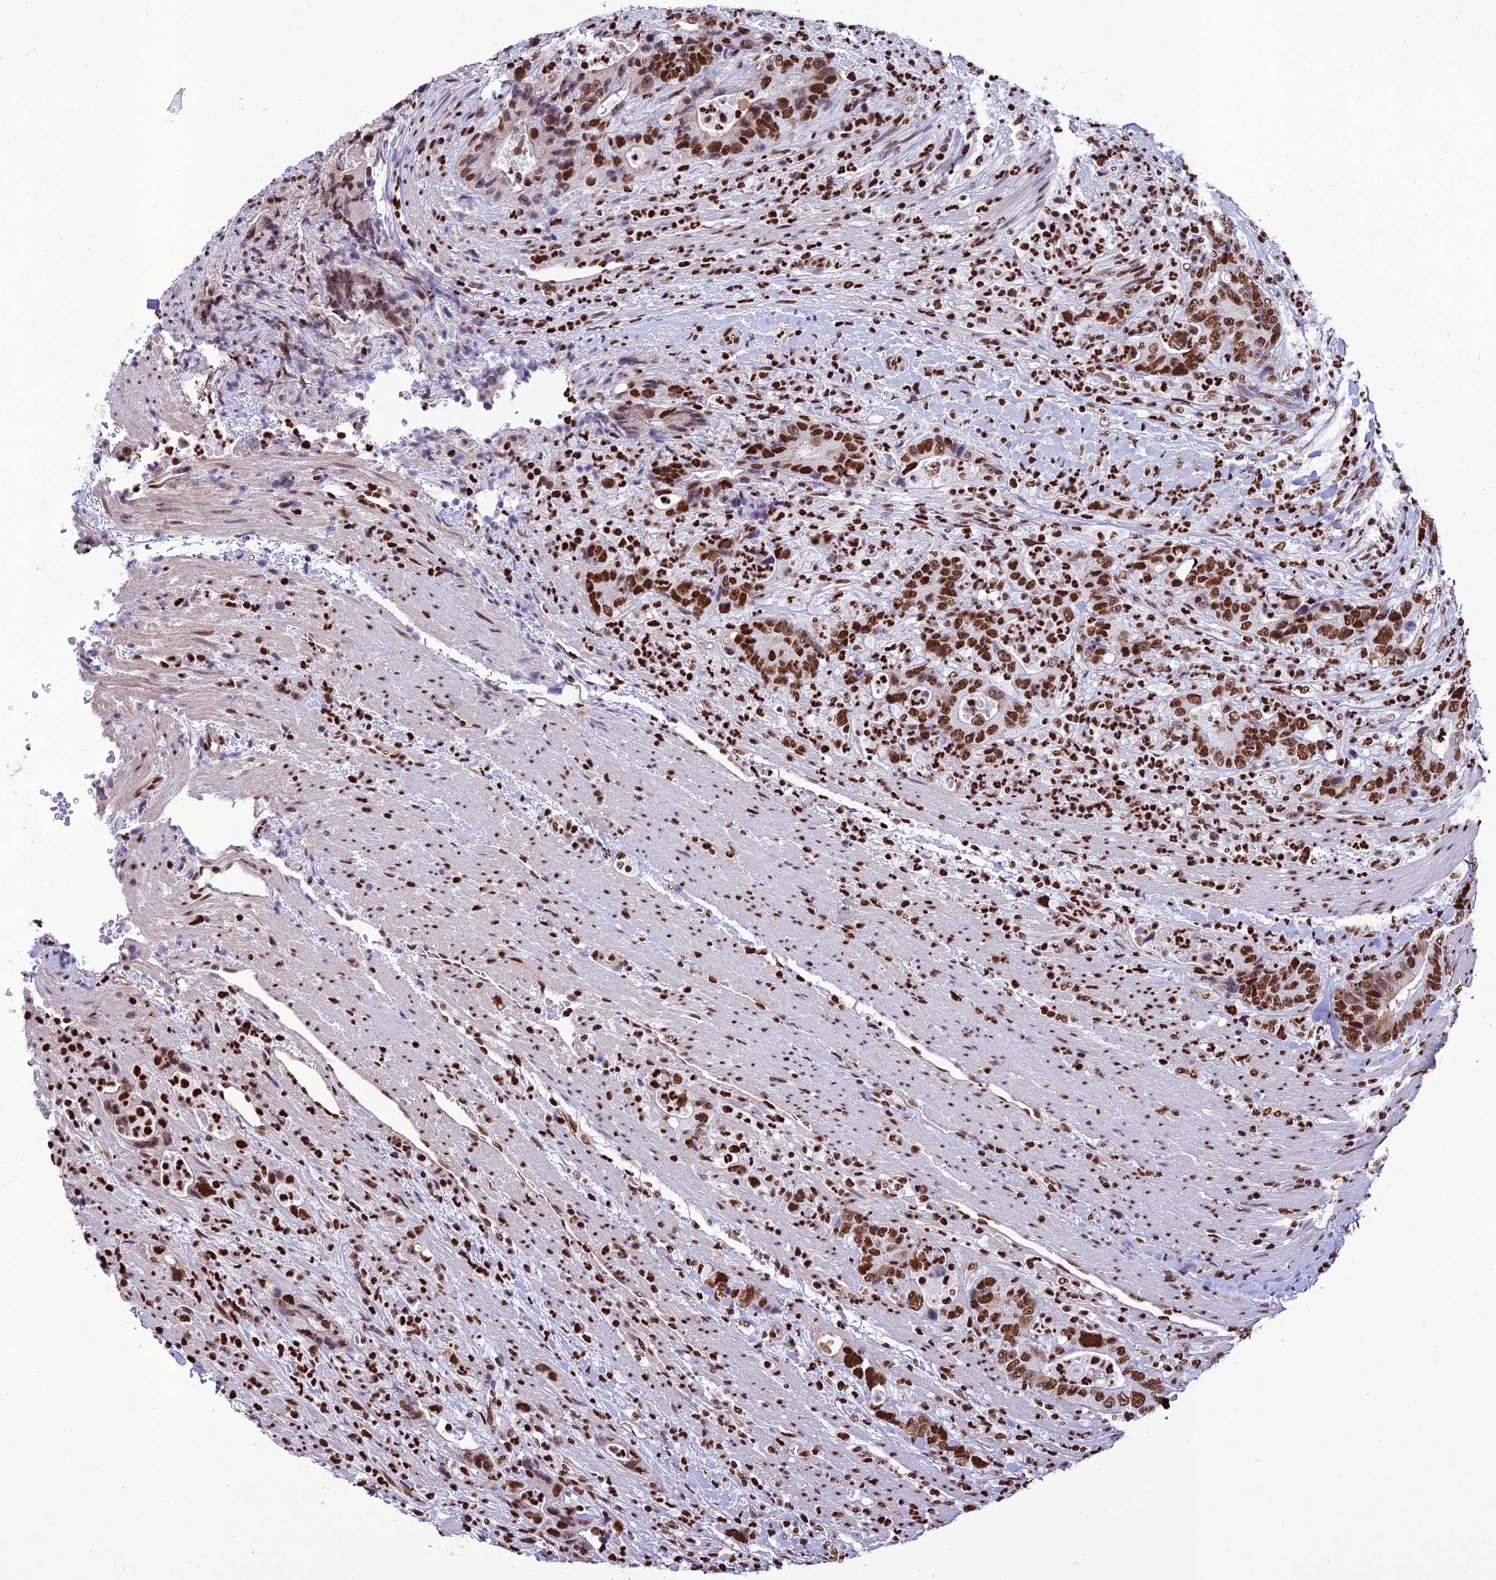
{"staining": {"intensity": "strong", "quantity": ">75%", "location": "nuclear"}, "tissue": "colorectal cancer", "cell_type": "Tumor cells", "image_type": "cancer", "snomed": [{"axis": "morphology", "description": "Adenocarcinoma, NOS"}, {"axis": "topography", "description": "Colon"}], "caption": "IHC (DAB (3,3'-diaminobenzidine)) staining of adenocarcinoma (colorectal) displays strong nuclear protein expression in approximately >75% of tumor cells.", "gene": "INO80E", "patient": {"sex": "female", "age": 75}}